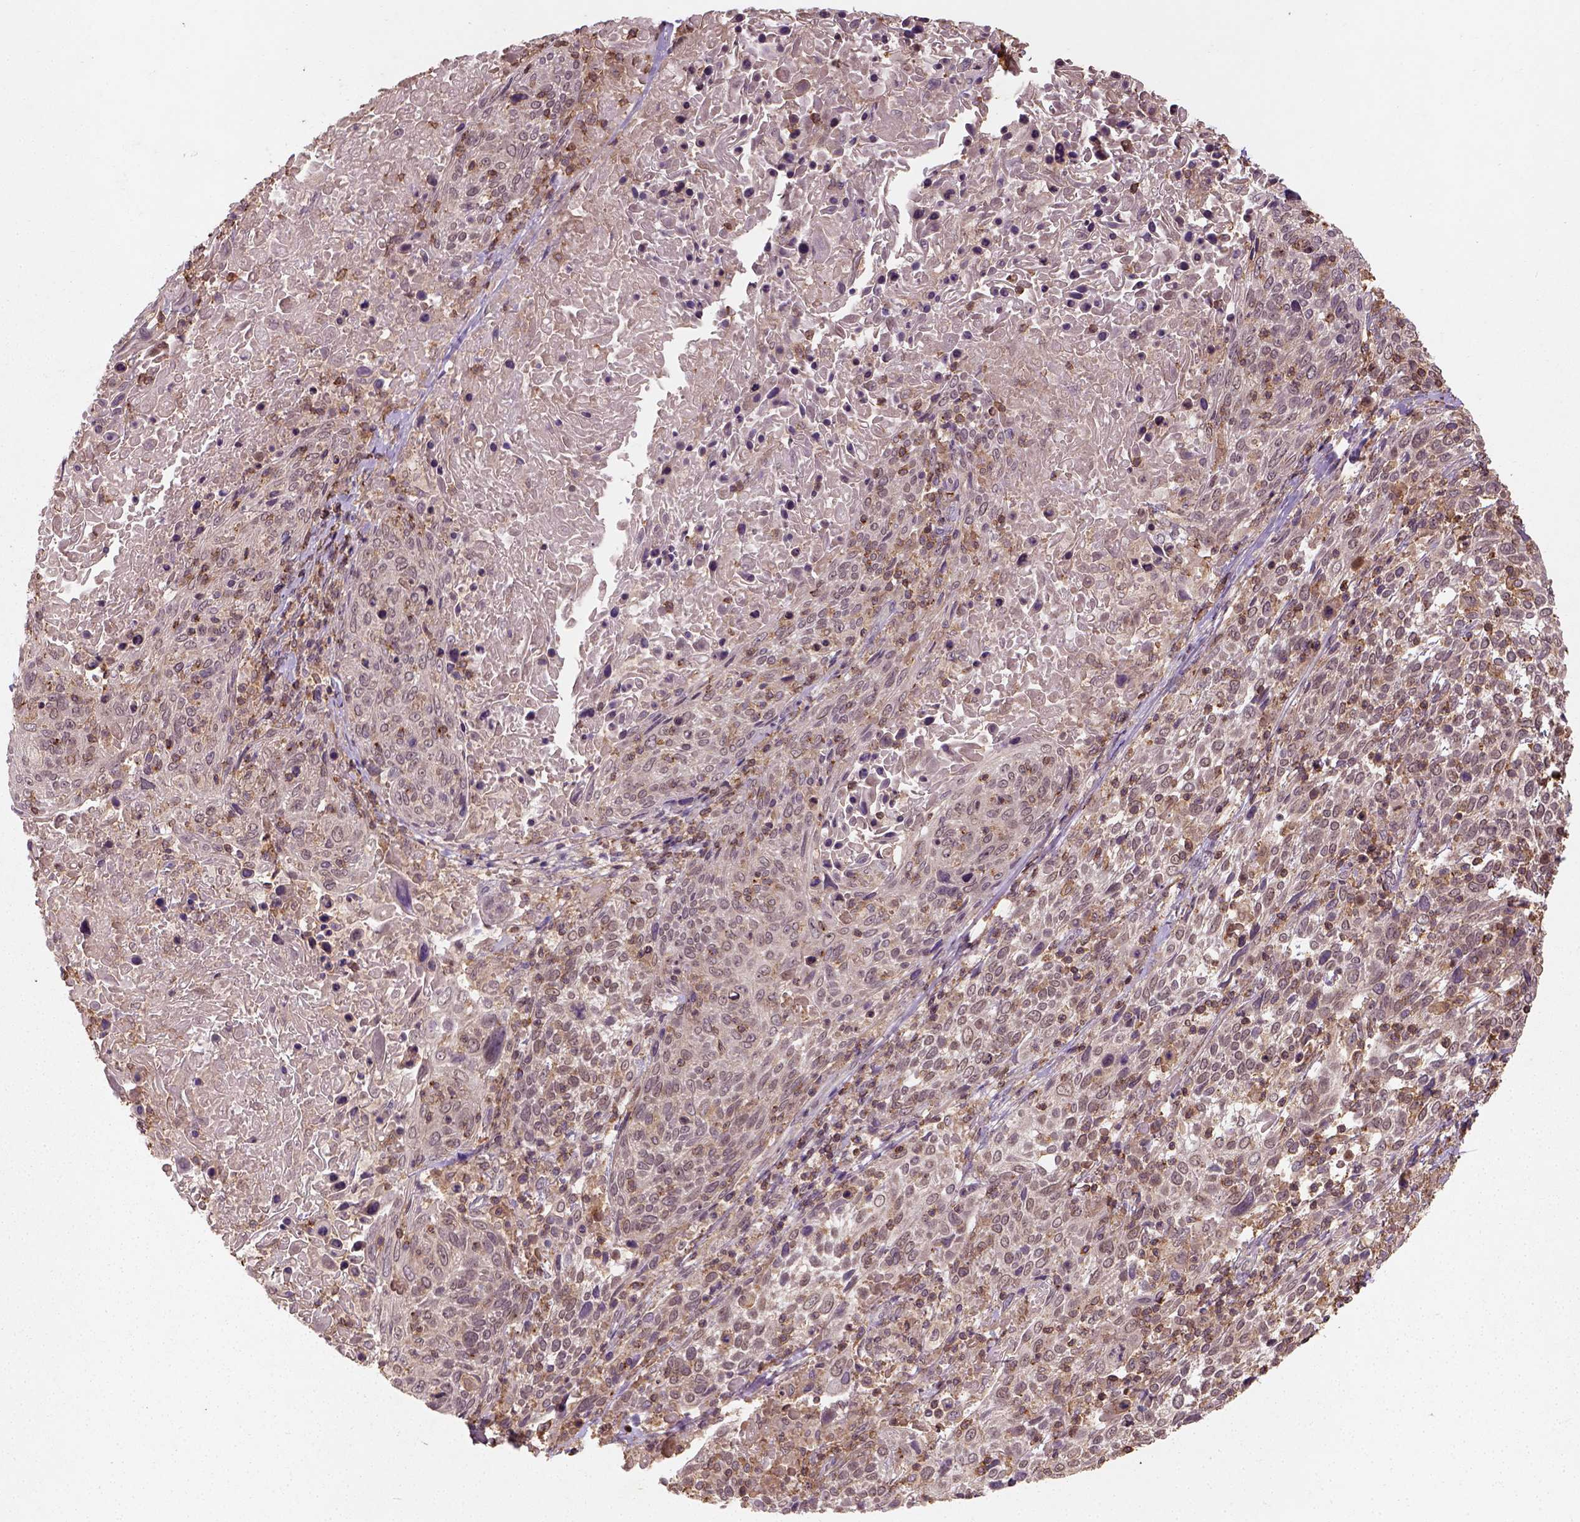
{"staining": {"intensity": "moderate", "quantity": "25%-75%", "location": "cytoplasmic/membranous"}, "tissue": "cervical cancer", "cell_type": "Tumor cells", "image_type": "cancer", "snomed": [{"axis": "morphology", "description": "Squamous cell carcinoma, NOS"}, {"axis": "topography", "description": "Cervix"}], "caption": "This is an image of immunohistochemistry staining of cervical cancer (squamous cell carcinoma), which shows moderate positivity in the cytoplasmic/membranous of tumor cells.", "gene": "CAMKK1", "patient": {"sex": "female", "age": 61}}